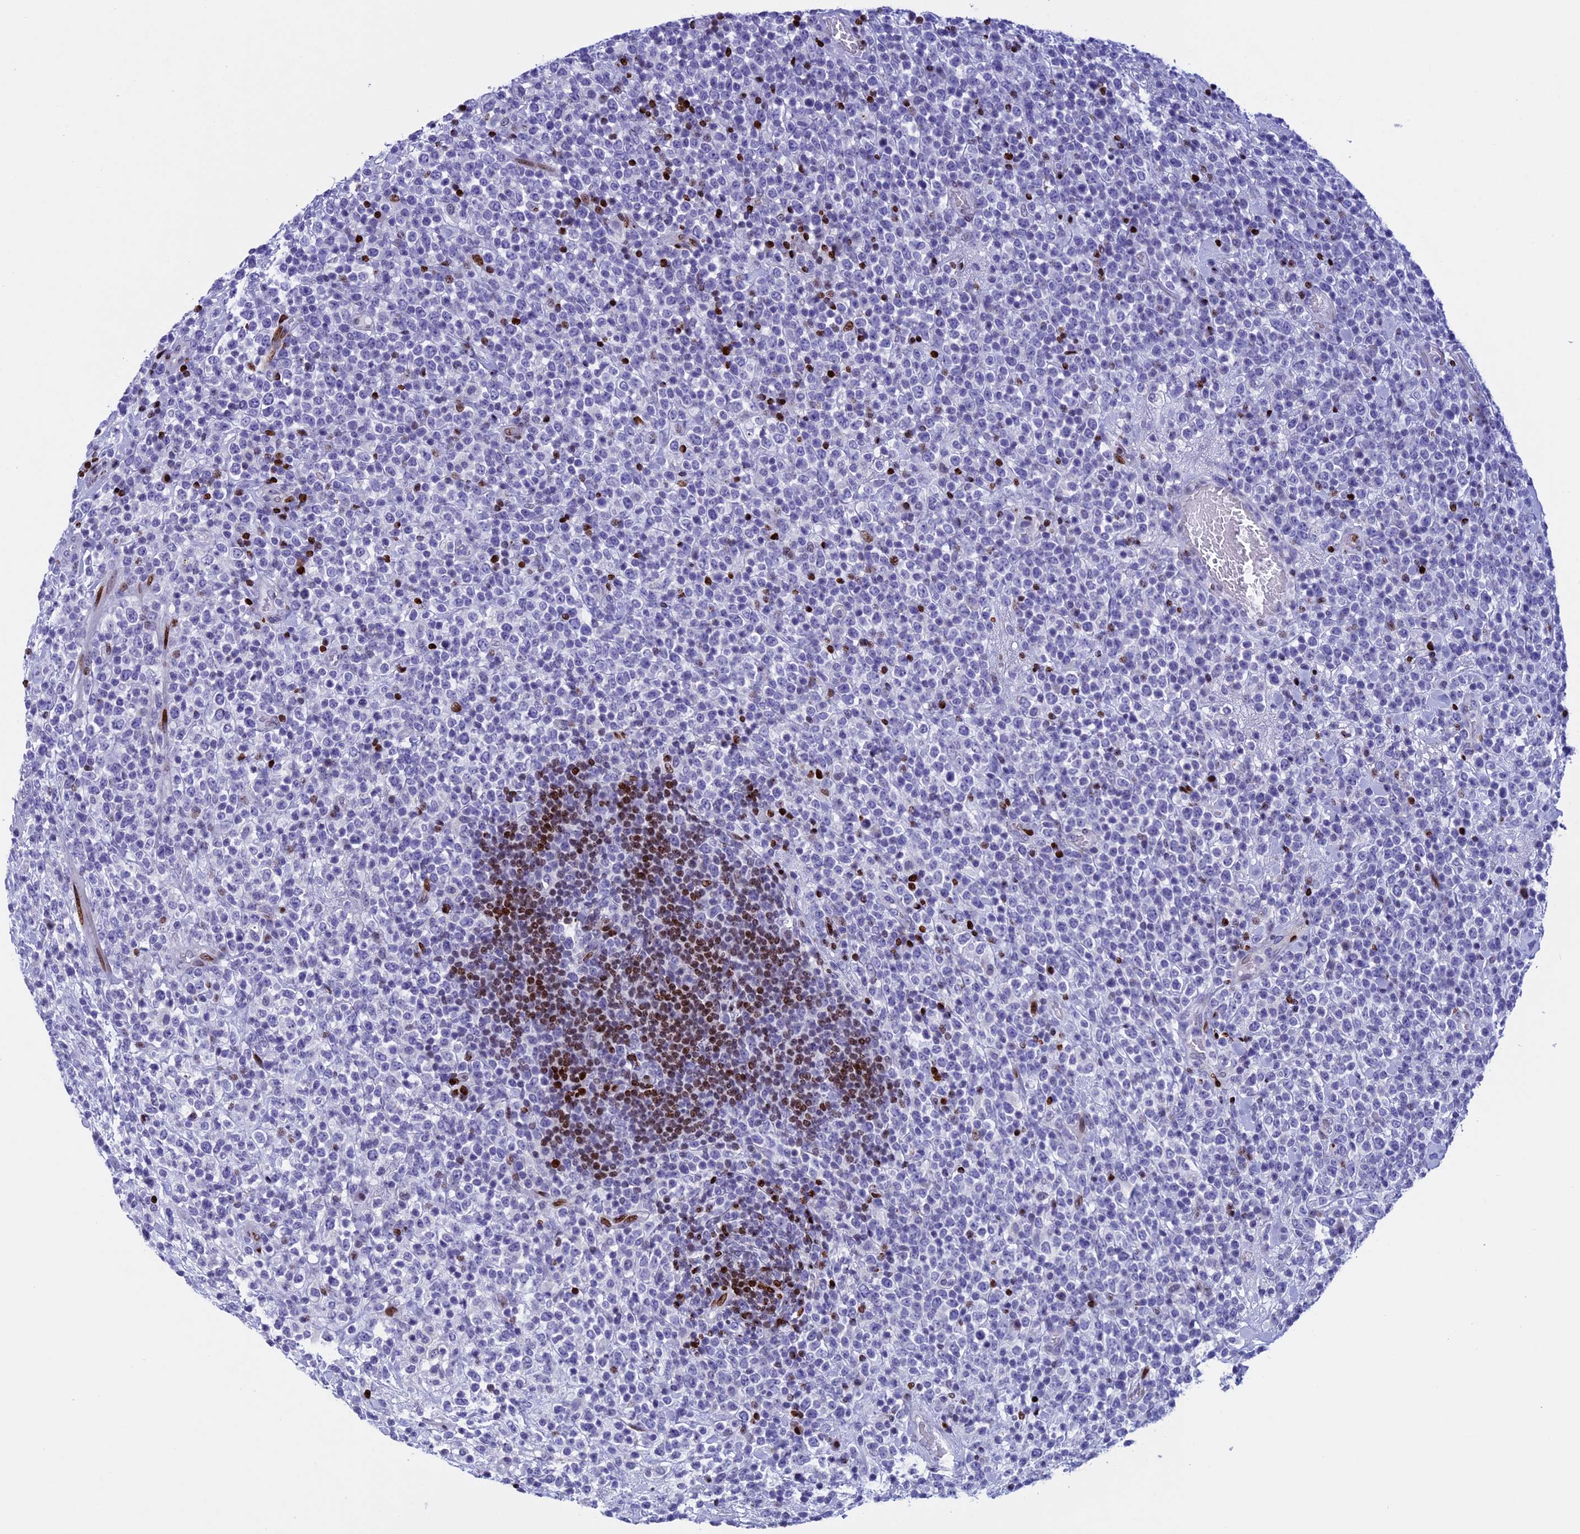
{"staining": {"intensity": "negative", "quantity": "none", "location": "none"}, "tissue": "lymphoma", "cell_type": "Tumor cells", "image_type": "cancer", "snomed": [{"axis": "morphology", "description": "Malignant lymphoma, non-Hodgkin's type, High grade"}, {"axis": "topography", "description": "Colon"}], "caption": "The micrograph exhibits no staining of tumor cells in high-grade malignant lymphoma, non-Hodgkin's type.", "gene": "BTBD3", "patient": {"sex": "female", "age": 53}}